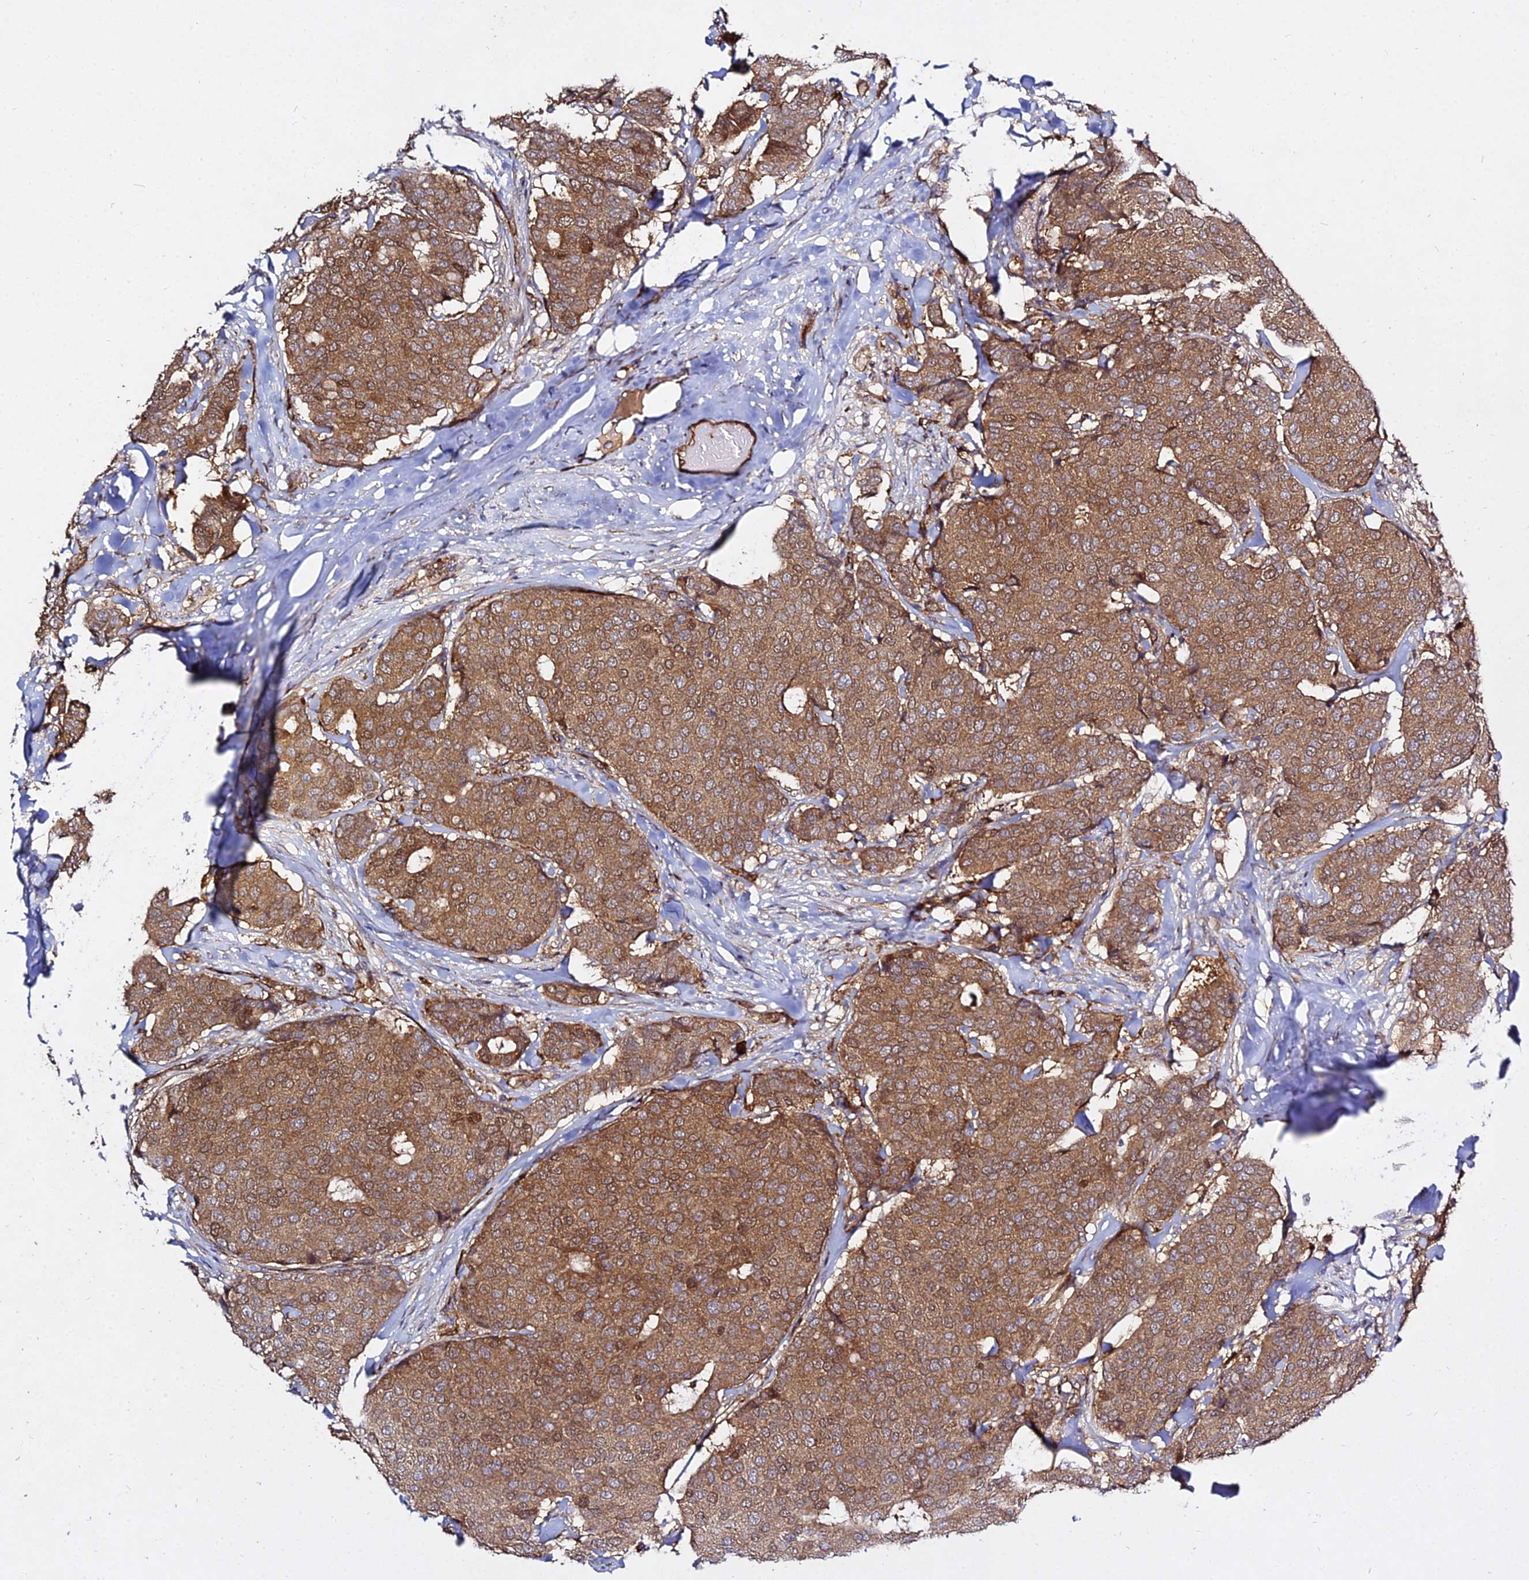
{"staining": {"intensity": "moderate", "quantity": ">75%", "location": "cytoplasmic/membranous"}, "tissue": "breast cancer", "cell_type": "Tumor cells", "image_type": "cancer", "snomed": [{"axis": "morphology", "description": "Duct carcinoma"}, {"axis": "topography", "description": "Breast"}], "caption": "Breast intraductal carcinoma stained with DAB immunohistochemistry exhibits medium levels of moderate cytoplasmic/membranous positivity in about >75% of tumor cells.", "gene": "GRTP1", "patient": {"sex": "female", "age": 75}}